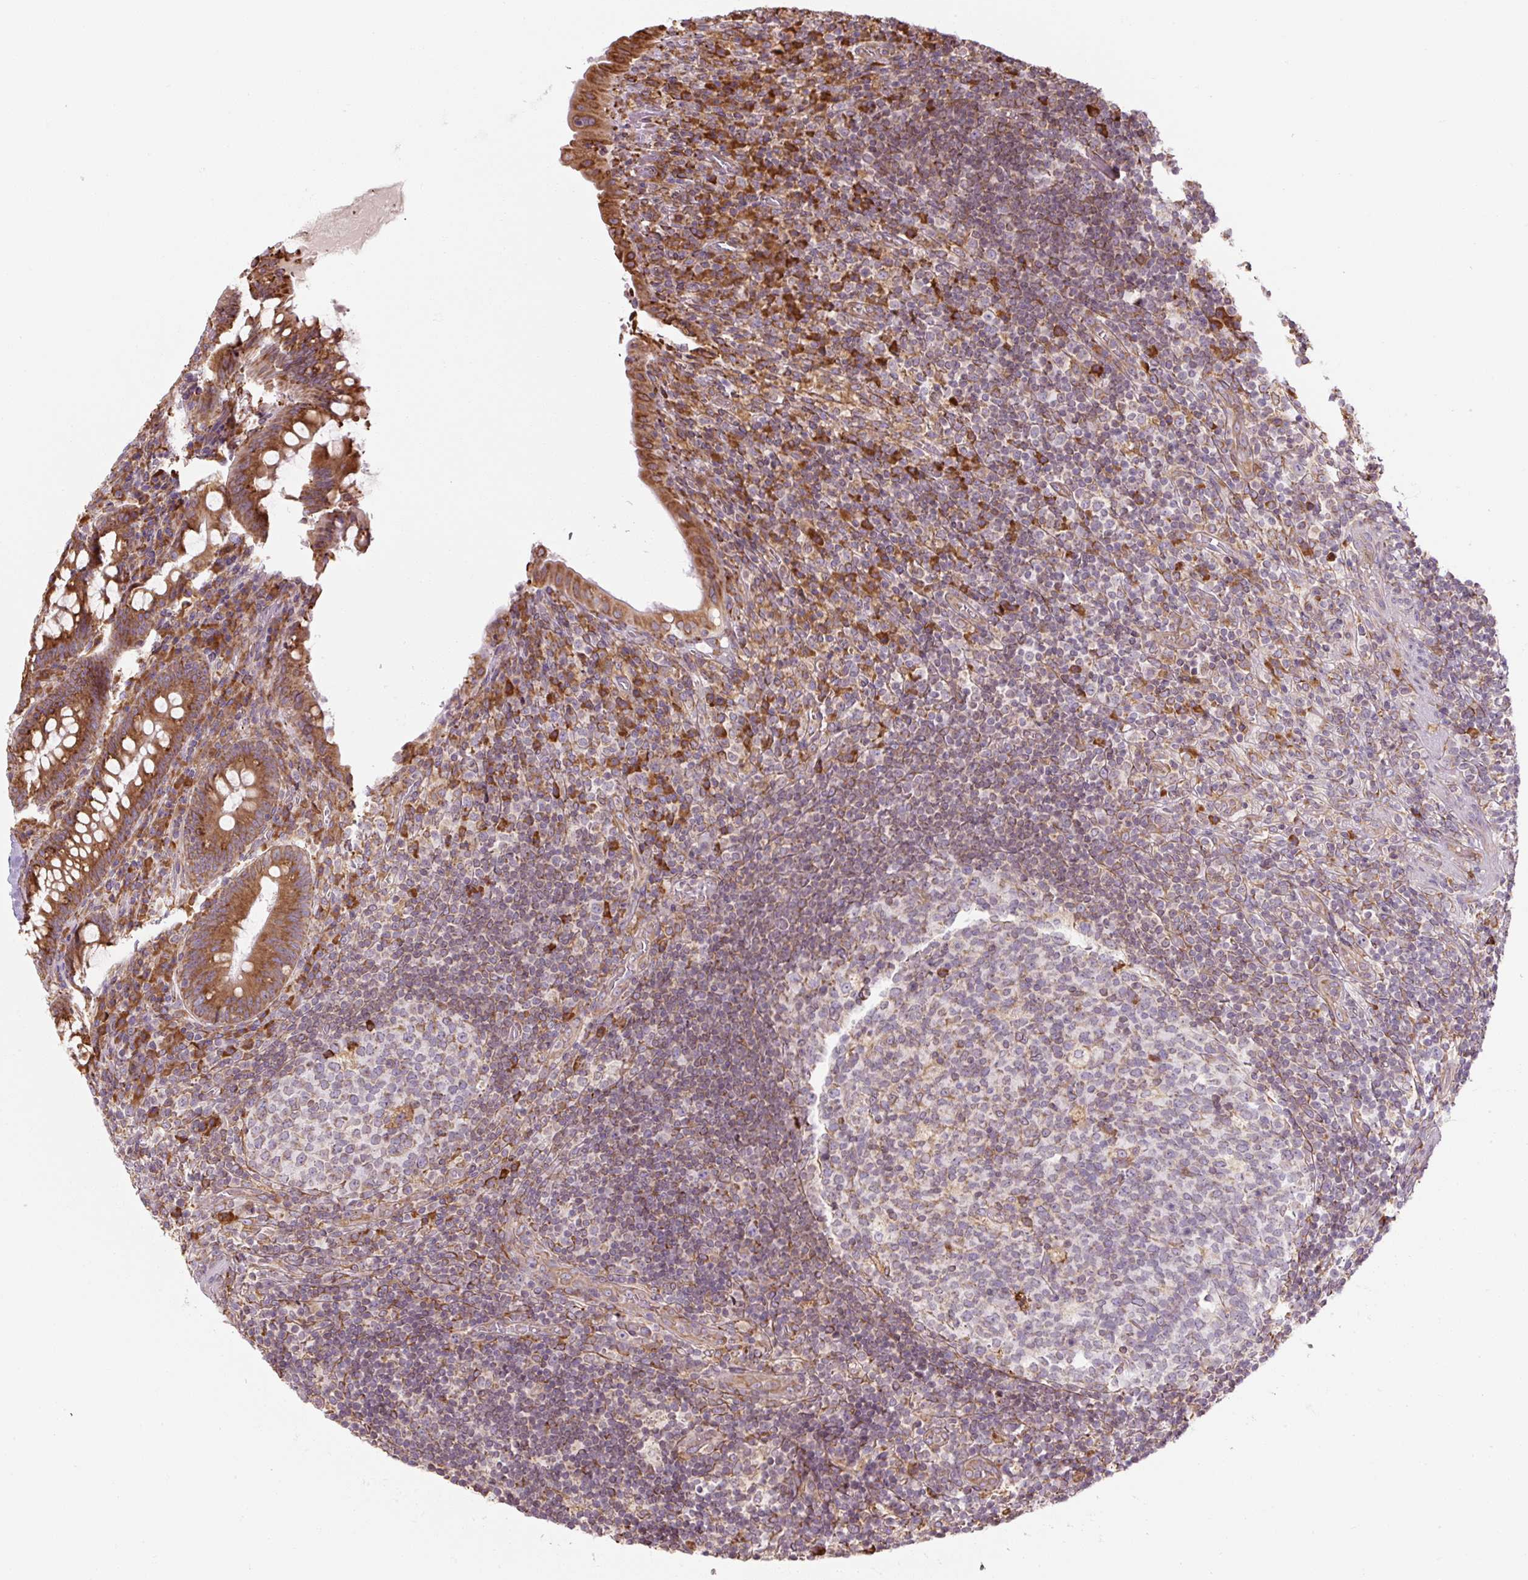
{"staining": {"intensity": "moderate", "quantity": ">75%", "location": "cytoplasmic/membranous"}, "tissue": "appendix", "cell_type": "Glandular cells", "image_type": "normal", "snomed": [{"axis": "morphology", "description": "Normal tissue, NOS"}, {"axis": "topography", "description": "Appendix"}], "caption": "Protein staining by immunohistochemistry (IHC) displays moderate cytoplasmic/membranous staining in about >75% of glandular cells in normal appendix. (IHC, brightfield microscopy, high magnification).", "gene": "PRKCSH", "patient": {"sex": "female", "age": 43}}